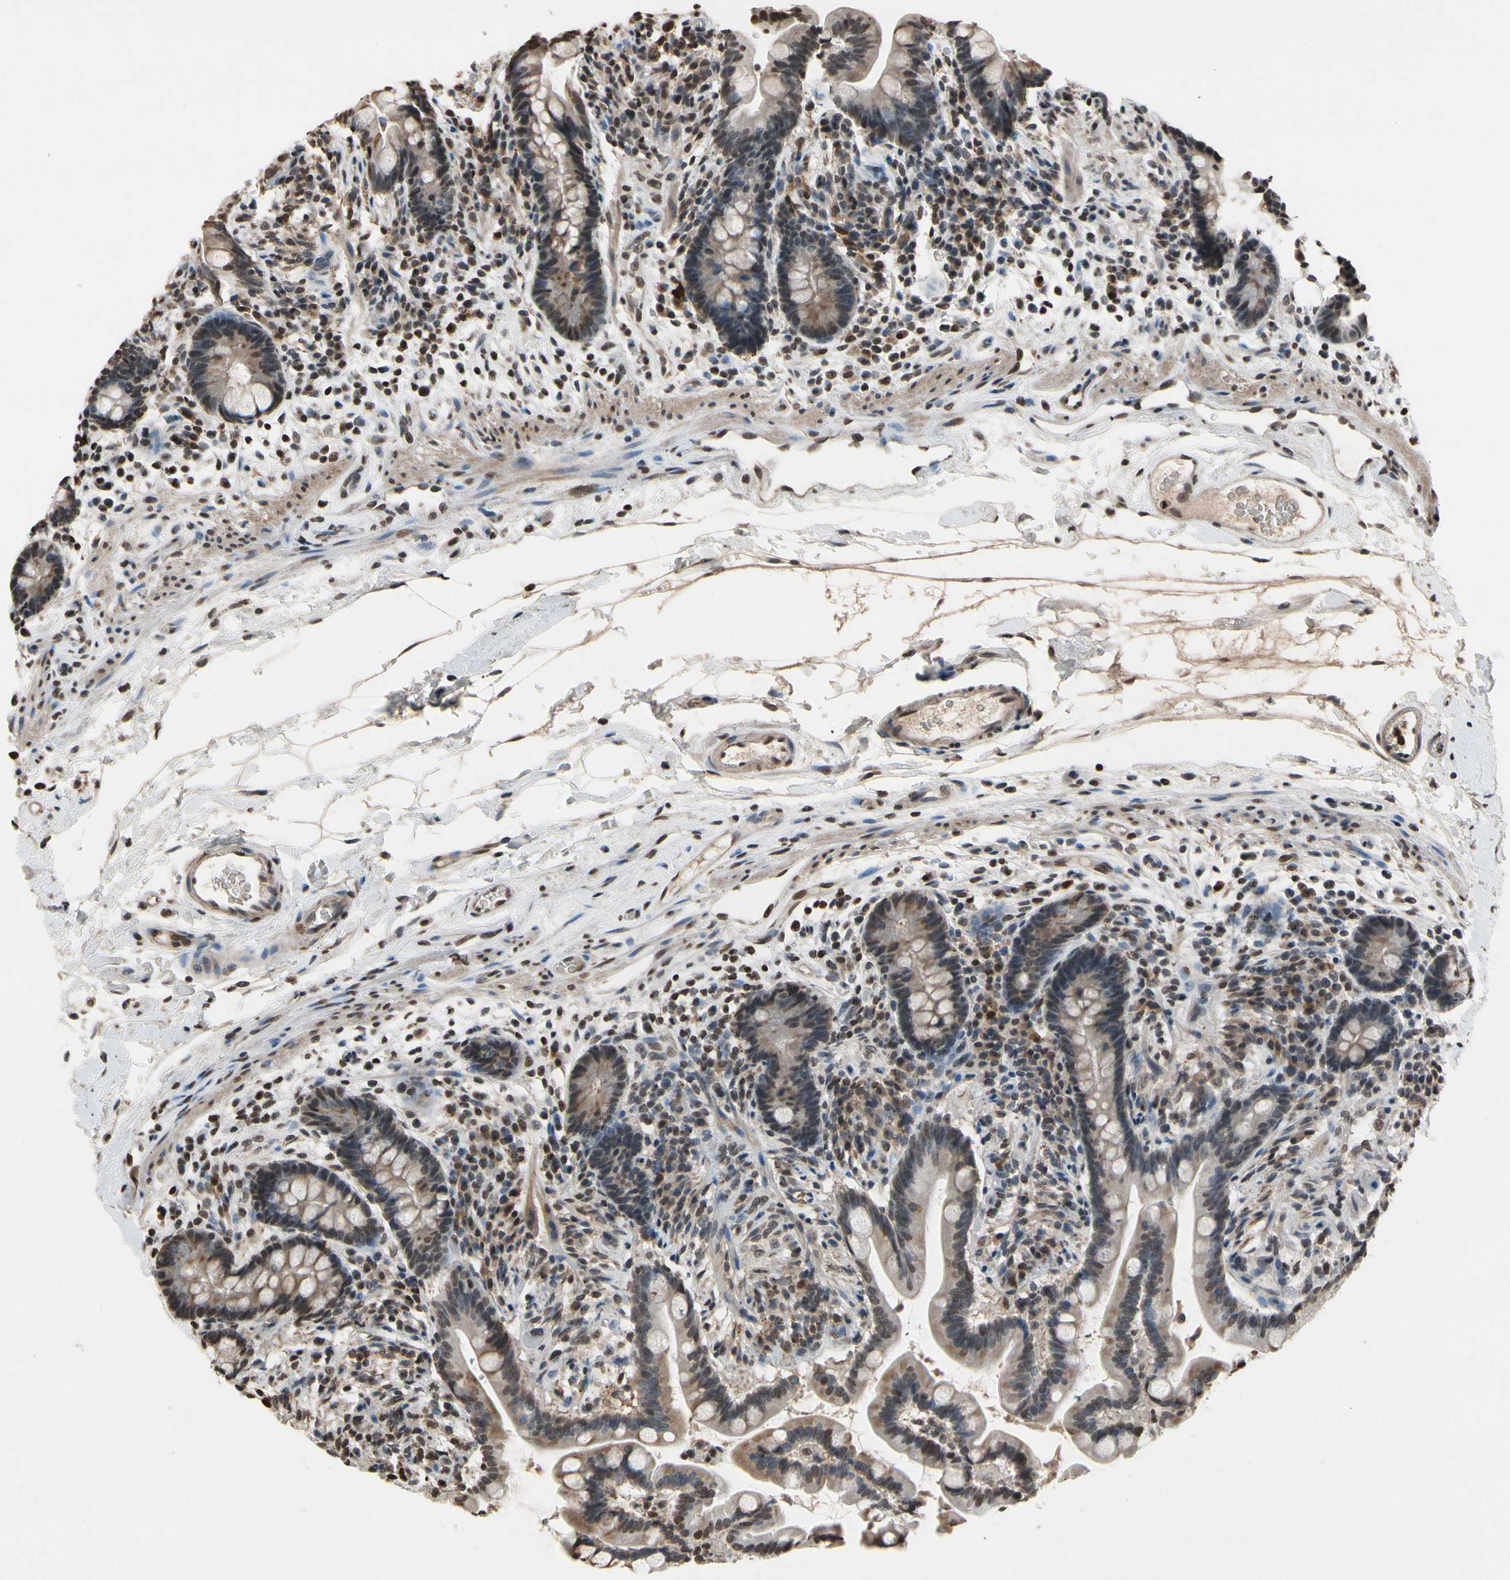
{"staining": {"intensity": "strong", "quantity": ">75%", "location": "nuclear"}, "tissue": "colon", "cell_type": "Endothelial cells", "image_type": "normal", "snomed": [{"axis": "morphology", "description": "Normal tissue, NOS"}, {"axis": "topography", "description": "Colon"}], "caption": "DAB immunohistochemical staining of unremarkable human colon demonstrates strong nuclear protein staining in approximately >75% of endothelial cells.", "gene": "HIPK2", "patient": {"sex": "male", "age": 73}}